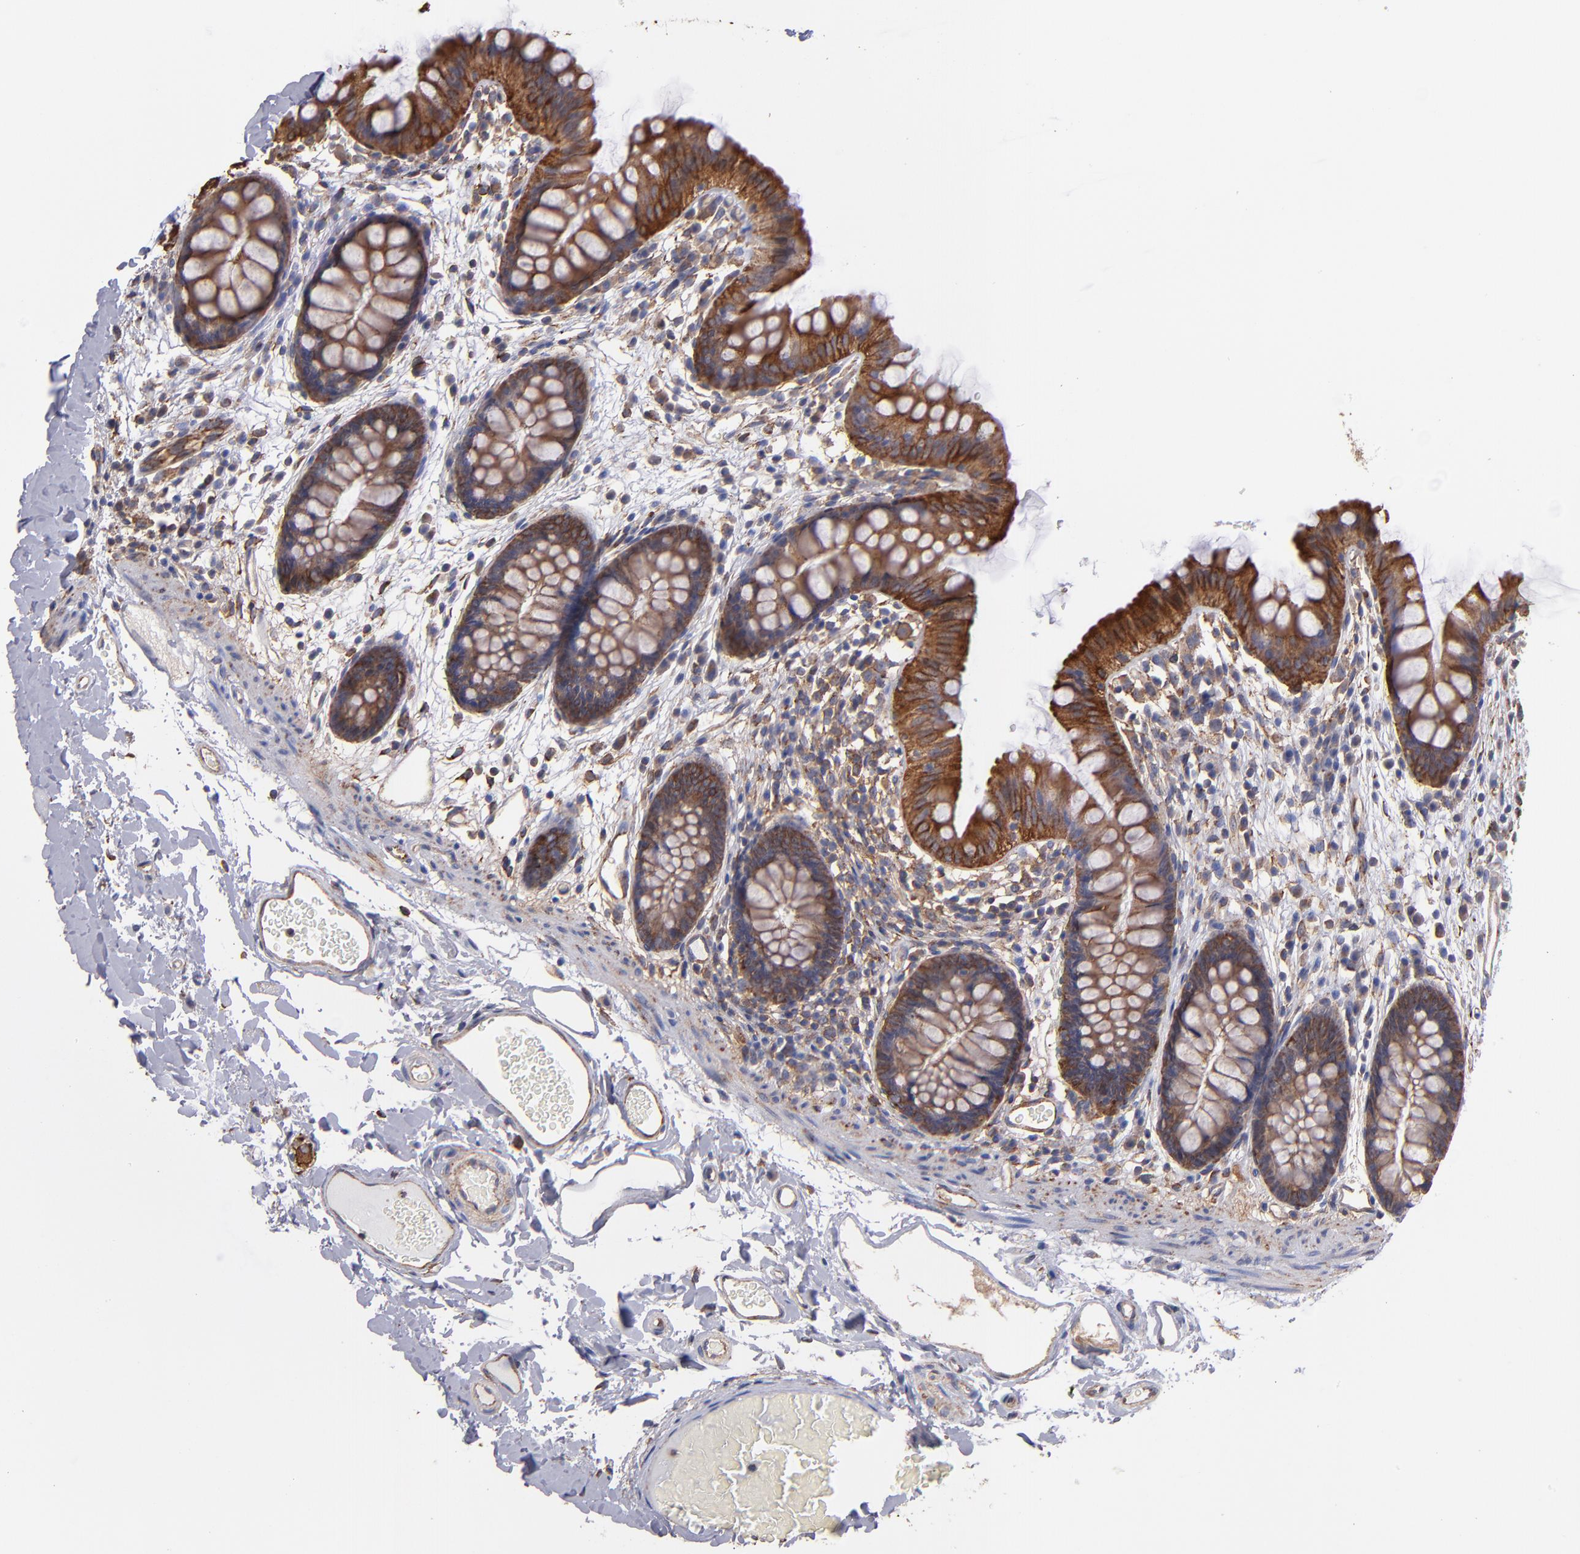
{"staining": {"intensity": "moderate", "quantity": ">75%", "location": "cytoplasmic/membranous"}, "tissue": "colon", "cell_type": "Endothelial cells", "image_type": "normal", "snomed": [{"axis": "morphology", "description": "Normal tissue, NOS"}, {"axis": "topography", "description": "Smooth muscle"}, {"axis": "topography", "description": "Colon"}], "caption": "The image displays staining of normal colon, revealing moderate cytoplasmic/membranous protein positivity (brown color) within endothelial cells.", "gene": "MVP", "patient": {"sex": "male", "age": 67}}